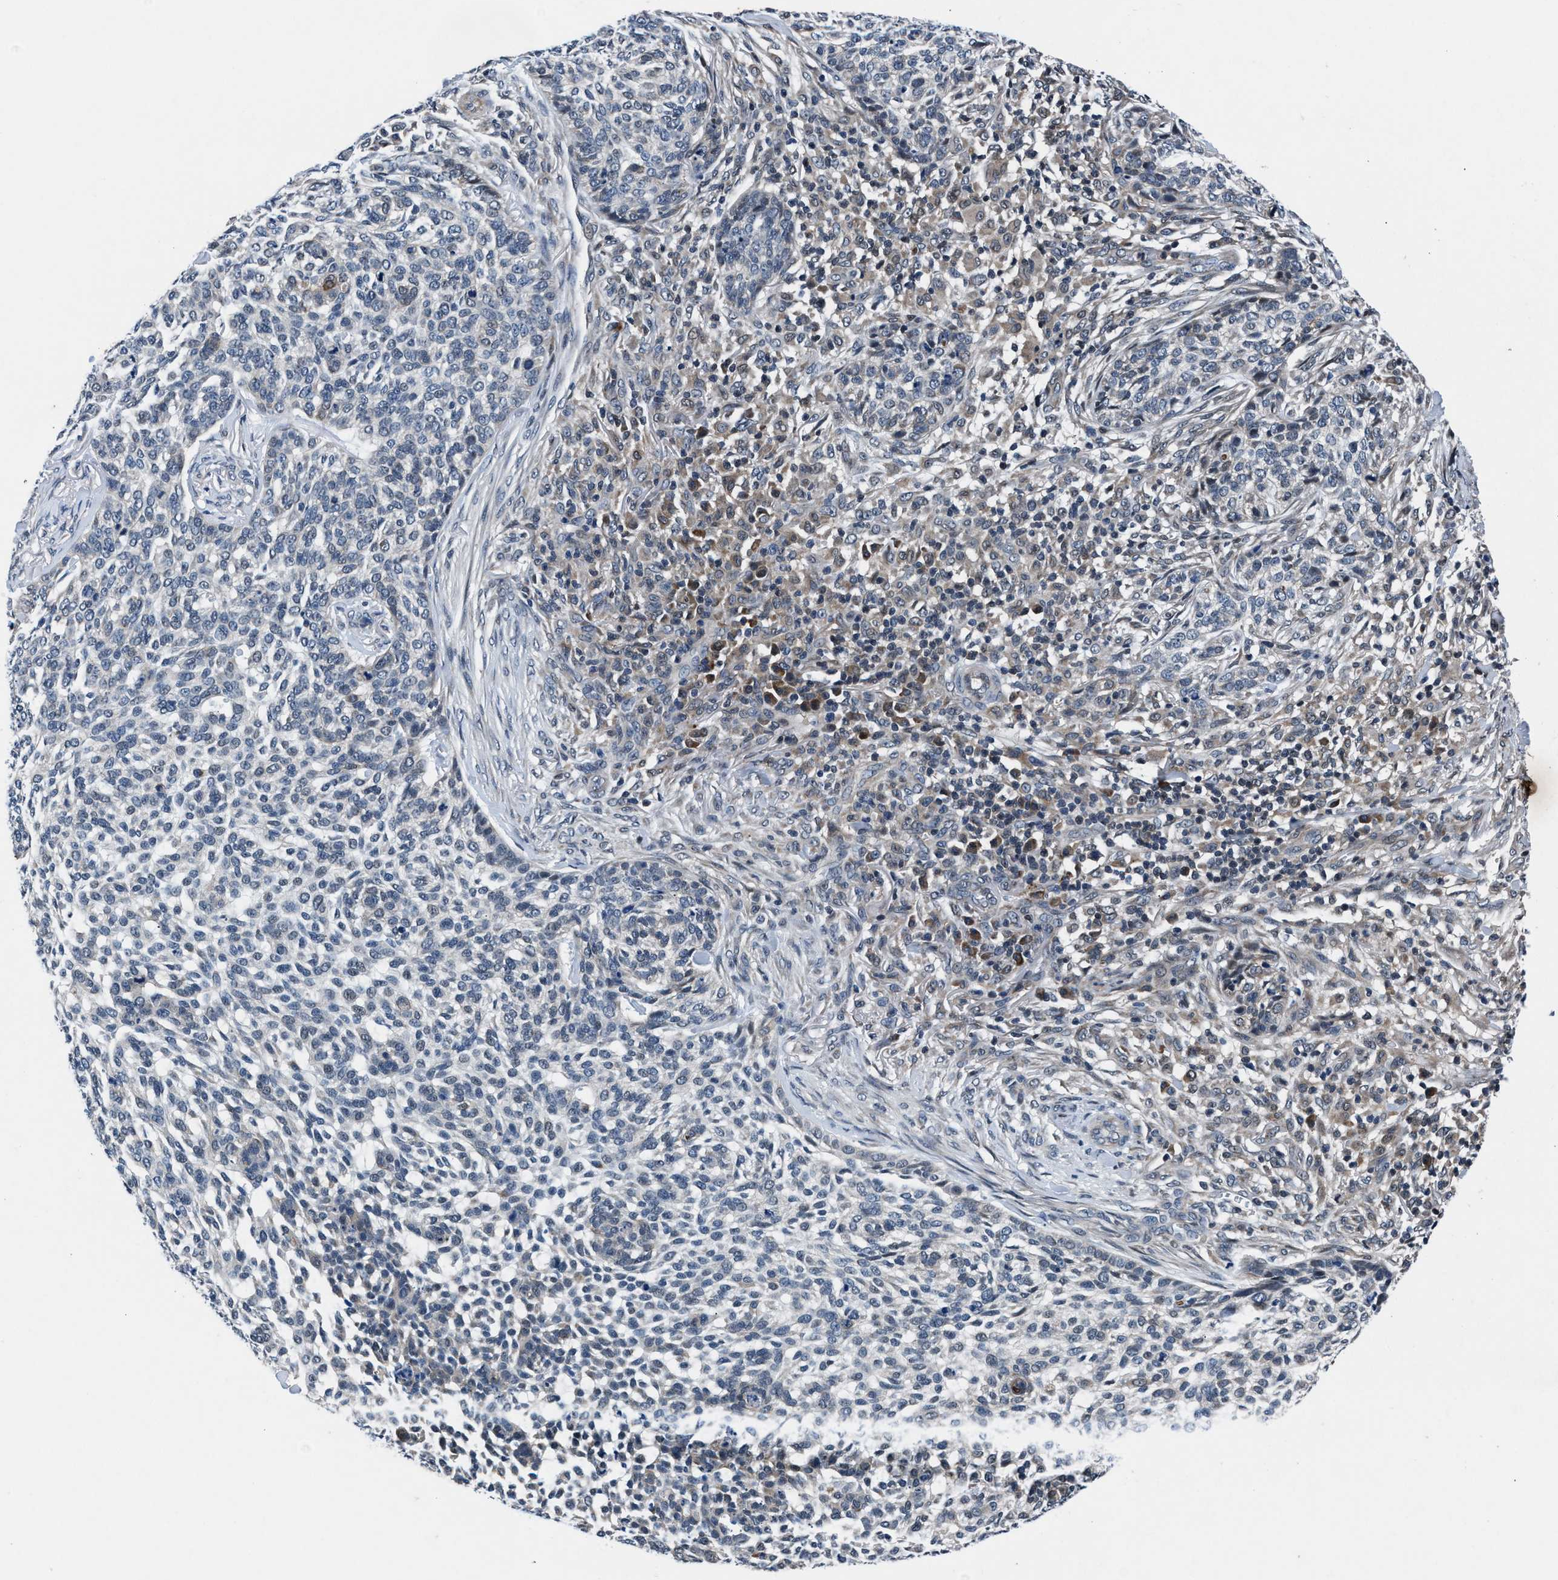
{"staining": {"intensity": "negative", "quantity": "none", "location": "none"}, "tissue": "skin cancer", "cell_type": "Tumor cells", "image_type": "cancer", "snomed": [{"axis": "morphology", "description": "Basal cell carcinoma"}, {"axis": "topography", "description": "Skin"}], "caption": "A photomicrograph of human skin cancer is negative for staining in tumor cells. (Immunohistochemistry, brightfield microscopy, high magnification).", "gene": "PRPSAP2", "patient": {"sex": "female", "age": 64}}